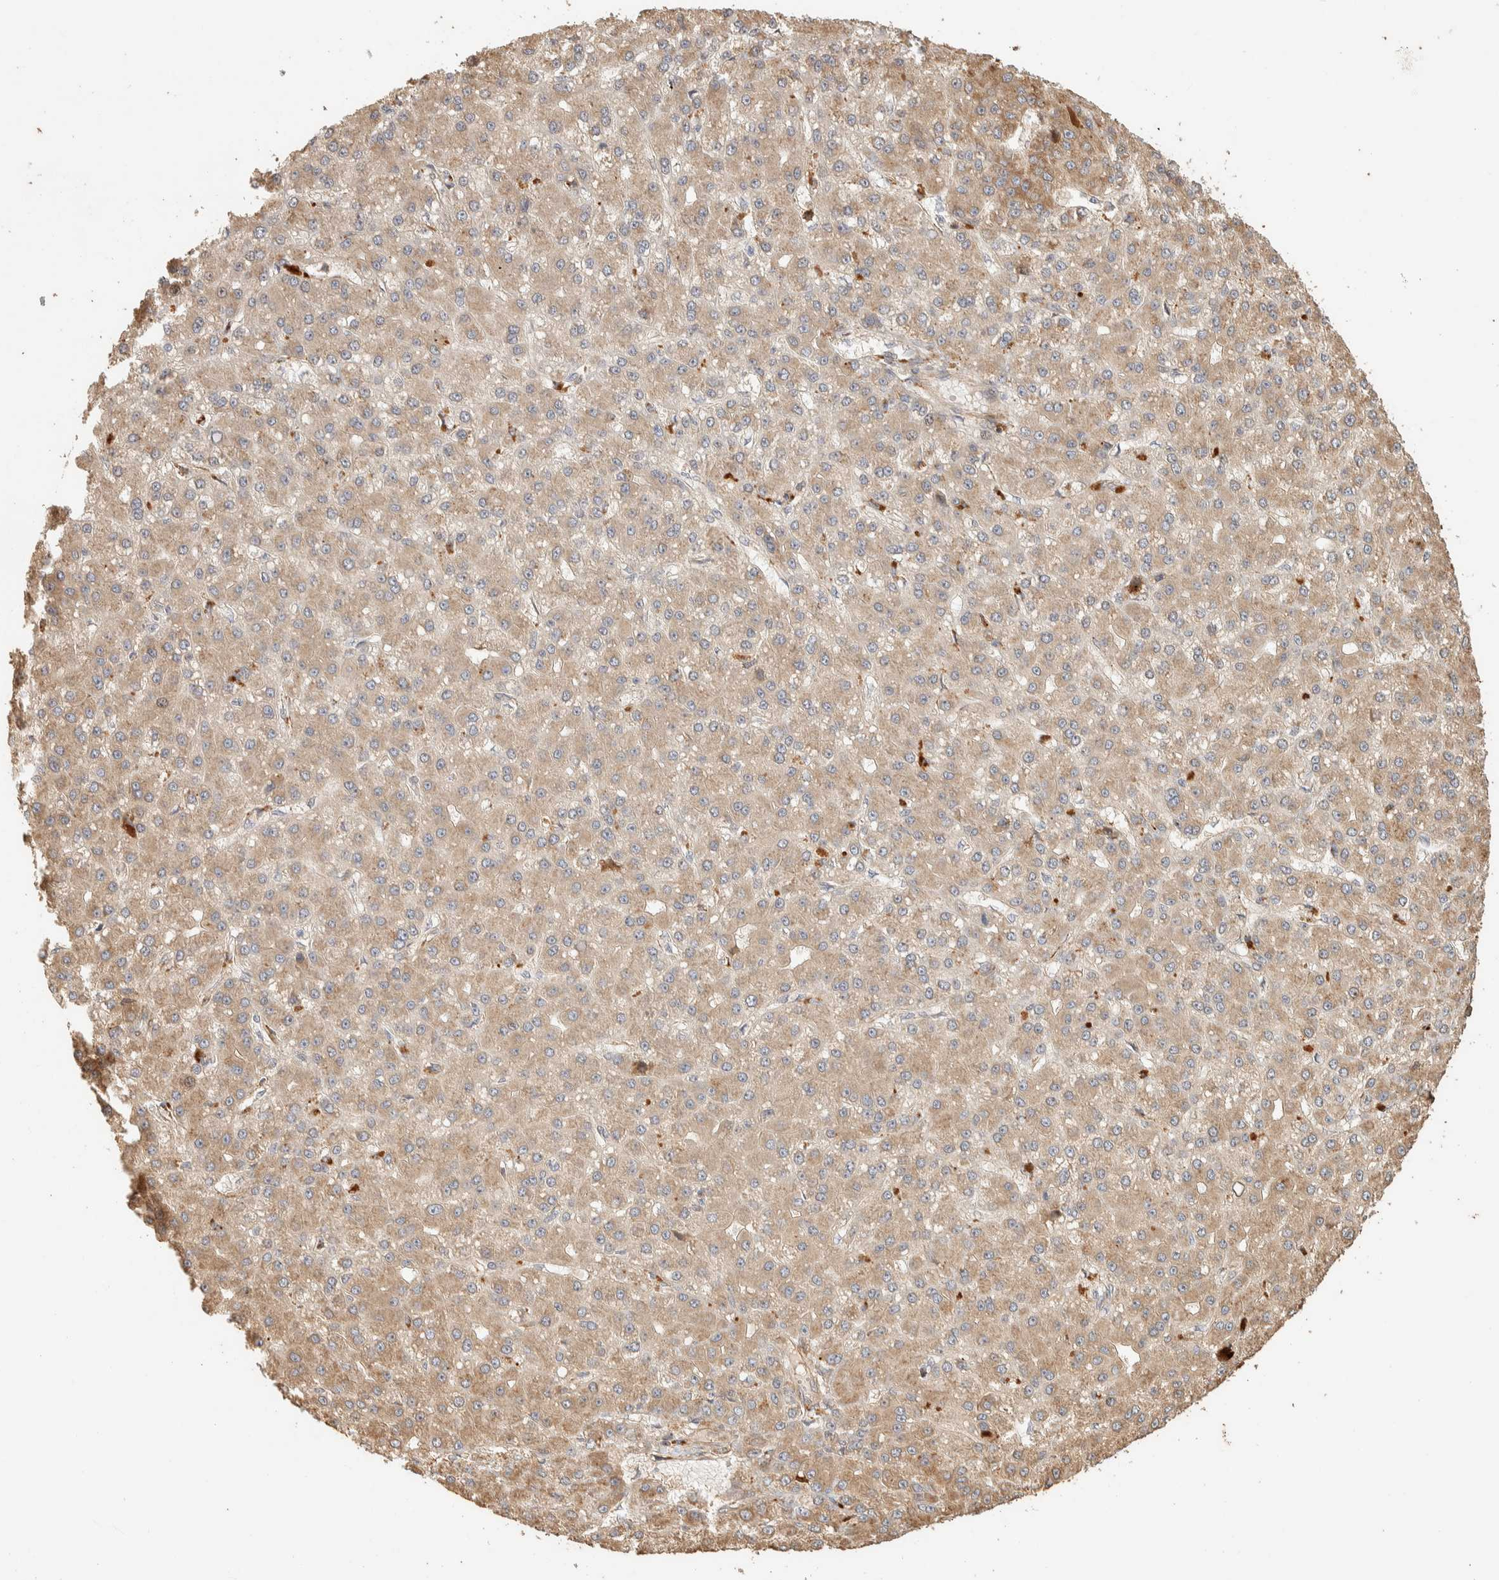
{"staining": {"intensity": "weak", "quantity": ">75%", "location": "cytoplasmic/membranous"}, "tissue": "liver cancer", "cell_type": "Tumor cells", "image_type": "cancer", "snomed": [{"axis": "morphology", "description": "Carcinoma, Hepatocellular, NOS"}, {"axis": "topography", "description": "Liver"}], "caption": "Weak cytoplasmic/membranous expression for a protein is appreciated in about >75% of tumor cells of liver cancer (hepatocellular carcinoma) using IHC.", "gene": "EXOC7", "patient": {"sex": "male", "age": 67}}